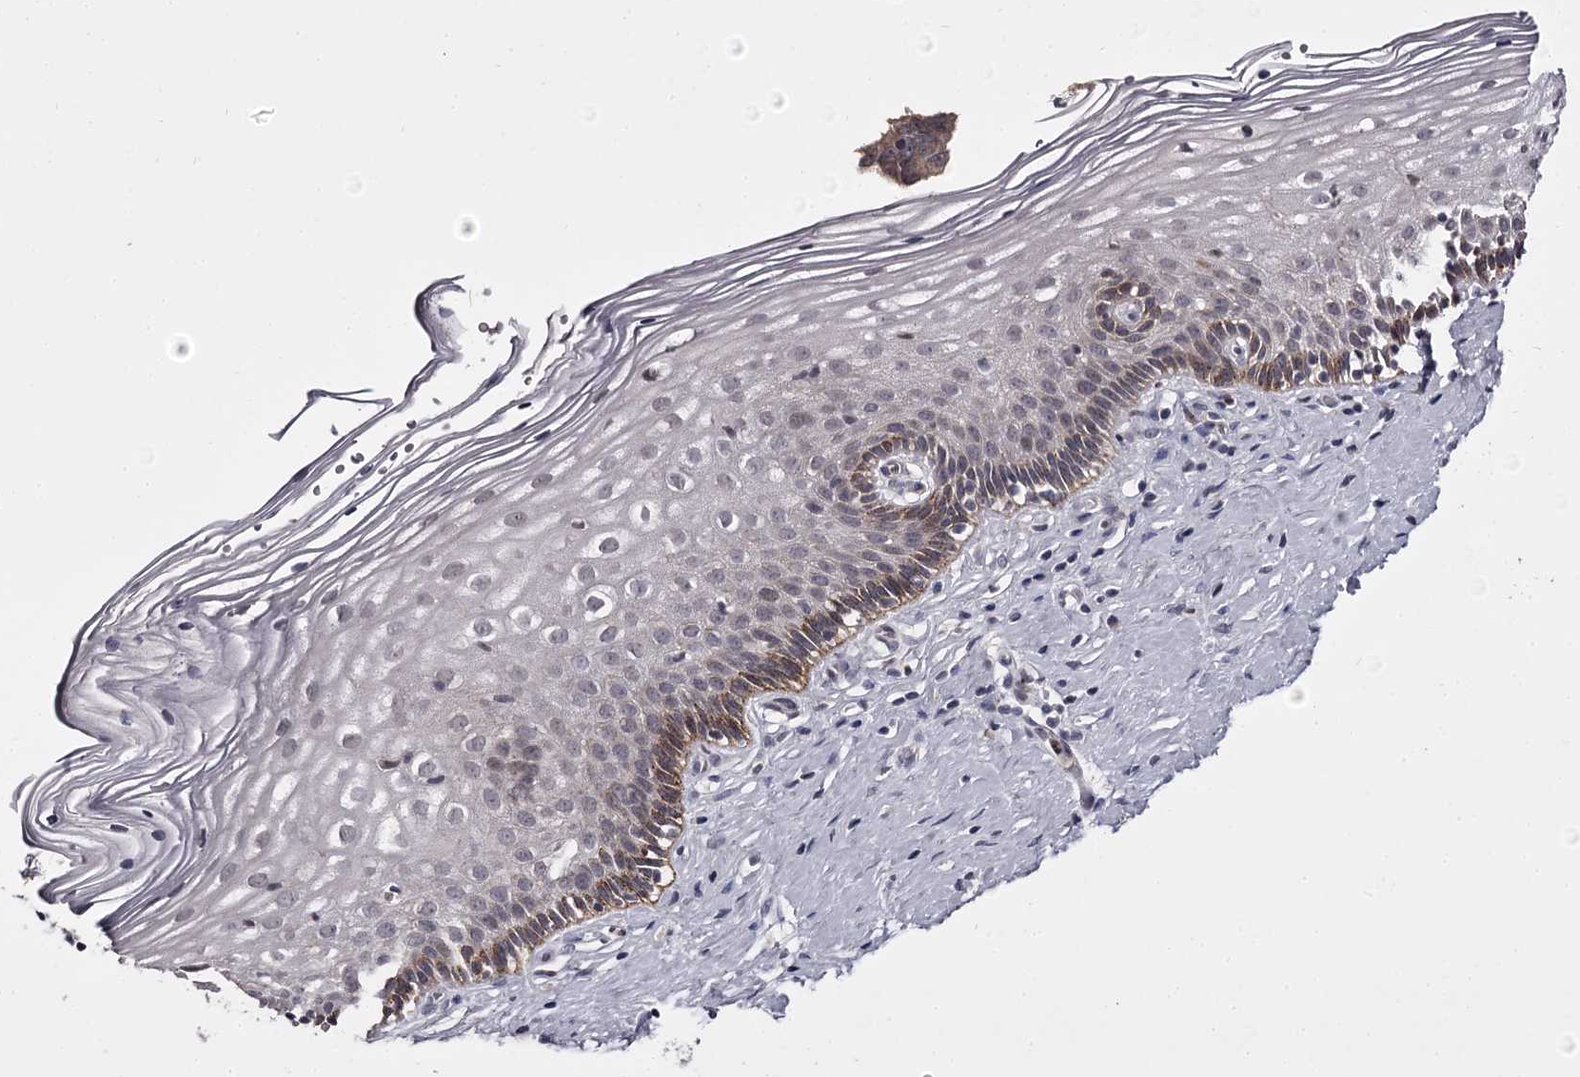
{"staining": {"intensity": "negative", "quantity": "none", "location": "none"}, "tissue": "cervix", "cell_type": "Glandular cells", "image_type": "normal", "snomed": [{"axis": "morphology", "description": "Normal tissue, NOS"}, {"axis": "topography", "description": "Cervix"}], "caption": "Immunohistochemical staining of benign human cervix exhibits no significant staining in glandular cells. (DAB (3,3'-diaminobenzidine) IHC, high magnification).", "gene": "SLC32A1", "patient": {"sex": "female", "age": 33}}